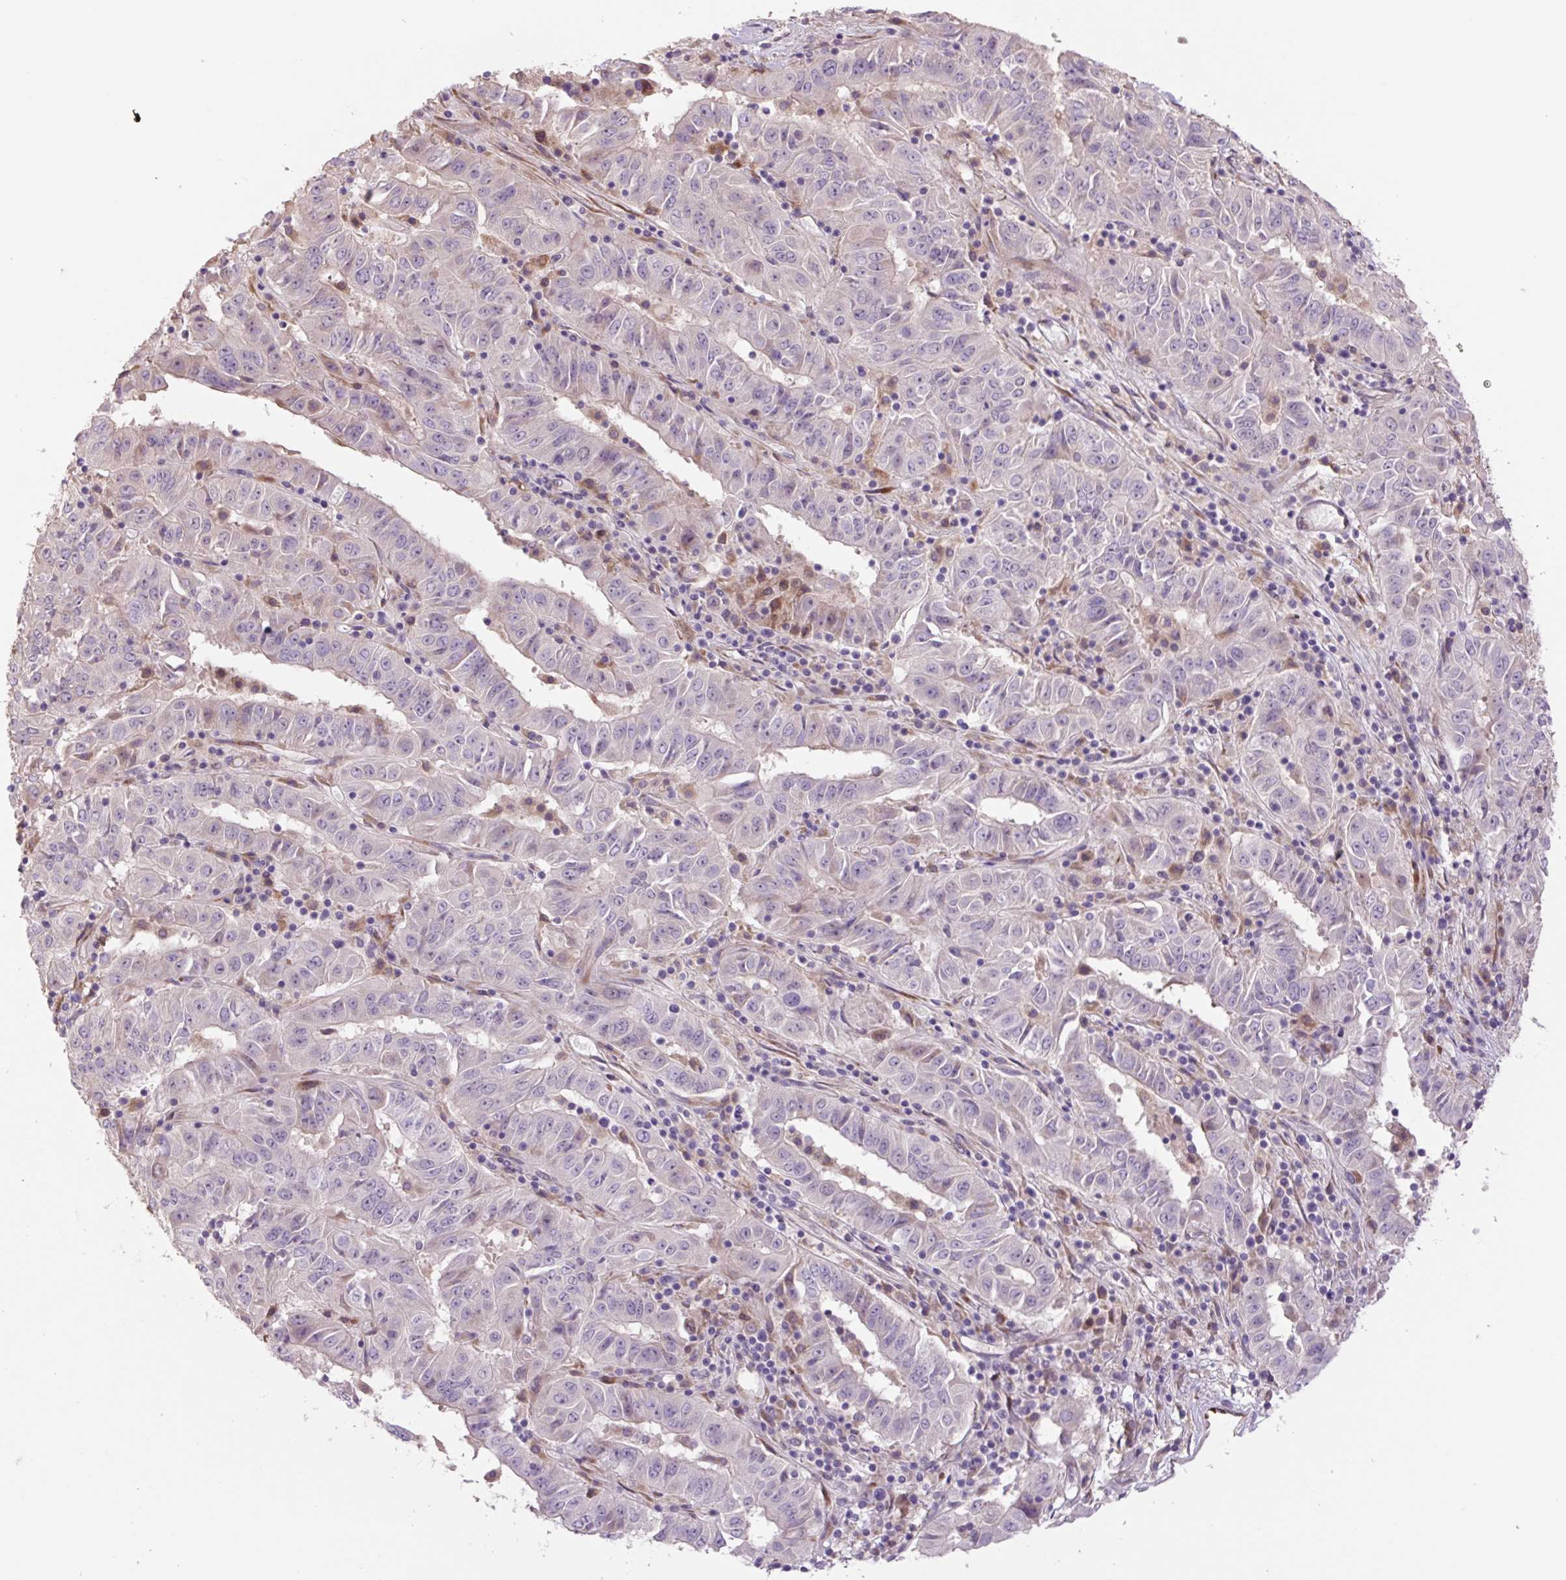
{"staining": {"intensity": "negative", "quantity": "none", "location": "none"}, "tissue": "pancreatic cancer", "cell_type": "Tumor cells", "image_type": "cancer", "snomed": [{"axis": "morphology", "description": "Adenocarcinoma, NOS"}, {"axis": "topography", "description": "Pancreas"}], "caption": "IHC histopathology image of pancreatic cancer (adenocarcinoma) stained for a protein (brown), which reveals no expression in tumor cells. (Brightfield microscopy of DAB immunohistochemistry at high magnification).", "gene": "PLA2G4A", "patient": {"sex": "male", "age": 63}}